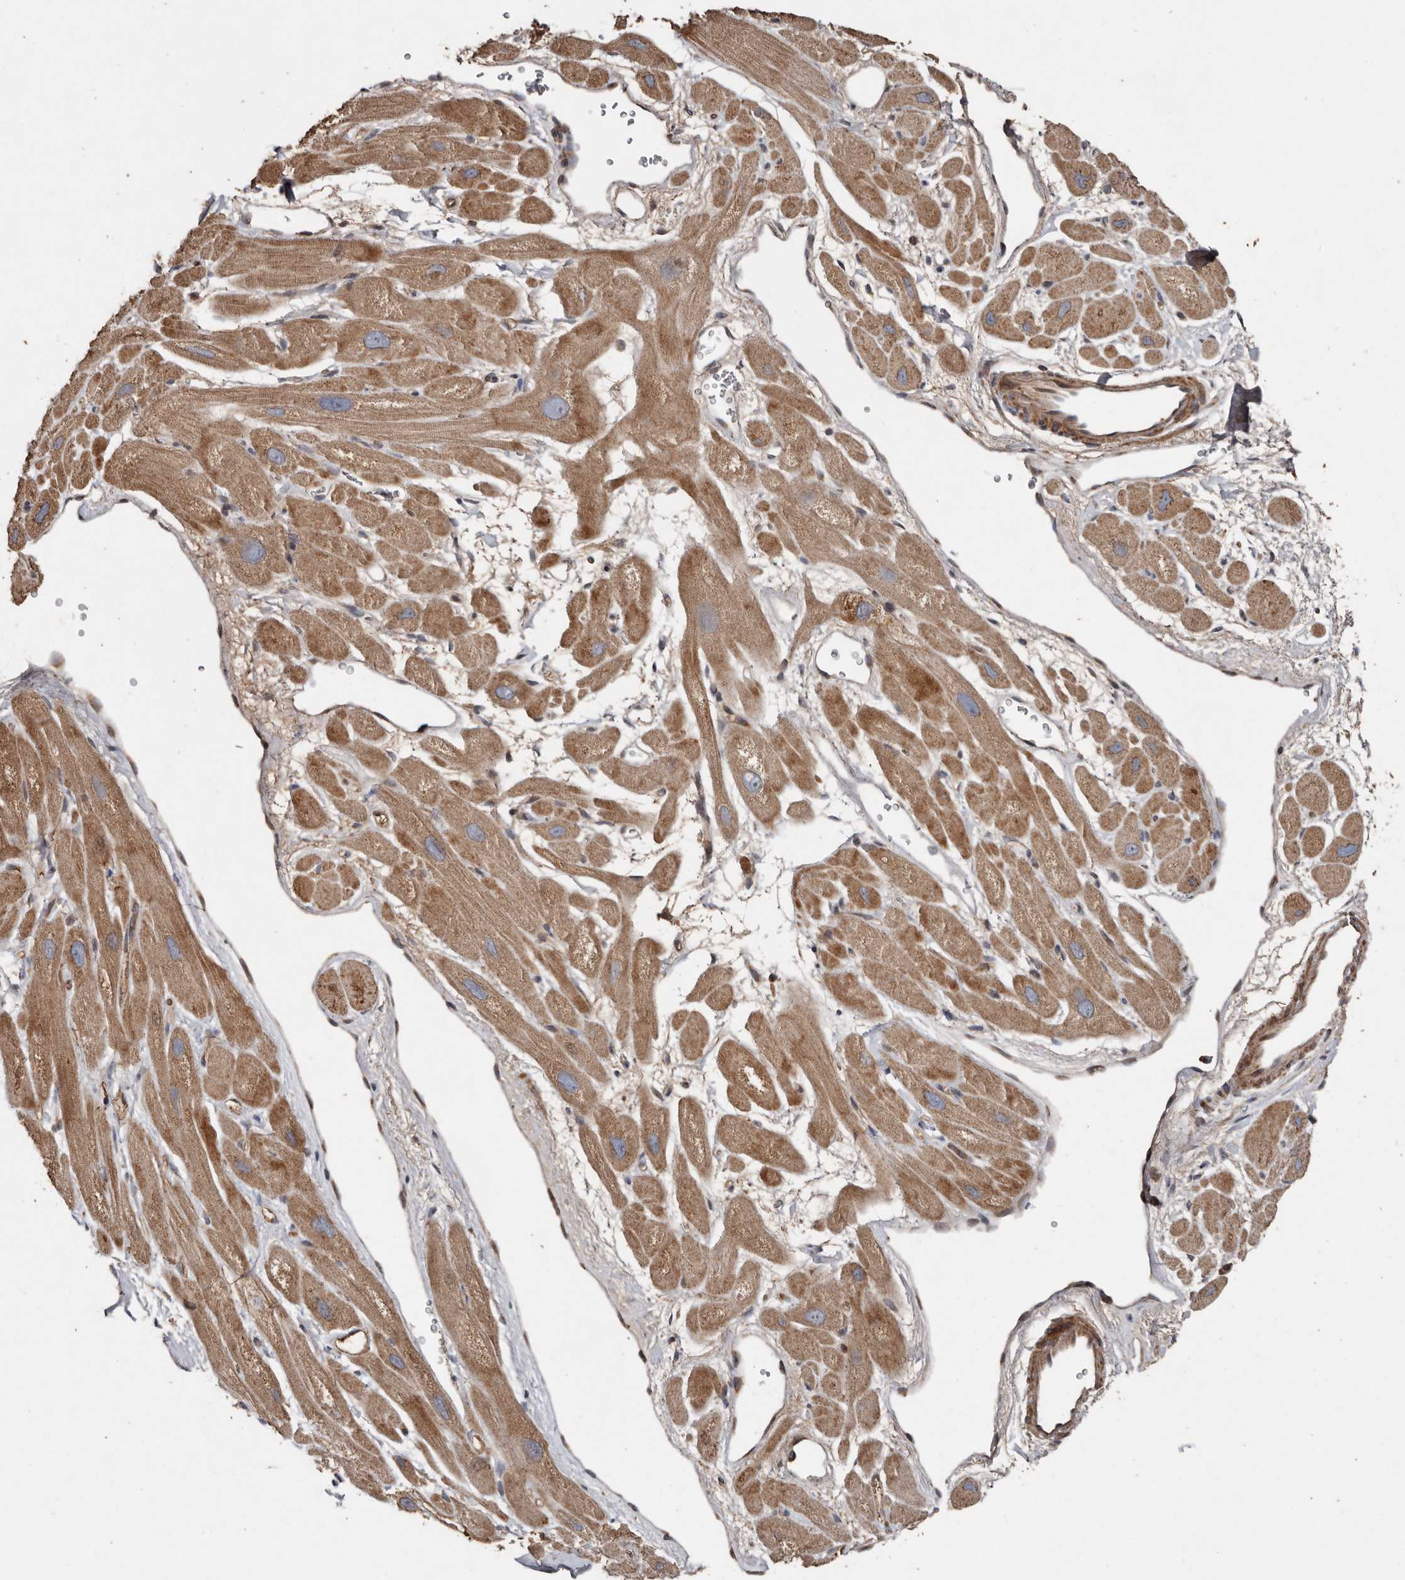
{"staining": {"intensity": "moderate", "quantity": ">75%", "location": "cytoplasmic/membranous"}, "tissue": "heart muscle", "cell_type": "Cardiomyocytes", "image_type": "normal", "snomed": [{"axis": "morphology", "description": "Normal tissue, NOS"}, {"axis": "topography", "description": "Heart"}], "caption": "This micrograph displays unremarkable heart muscle stained with IHC to label a protein in brown. The cytoplasmic/membranous of cardiomyocytes show moderate positivity for the protein. Nuclei are counter-stained blue.", "gene": "RANBP17", "patient": {"sex": "male", "age": 49}}